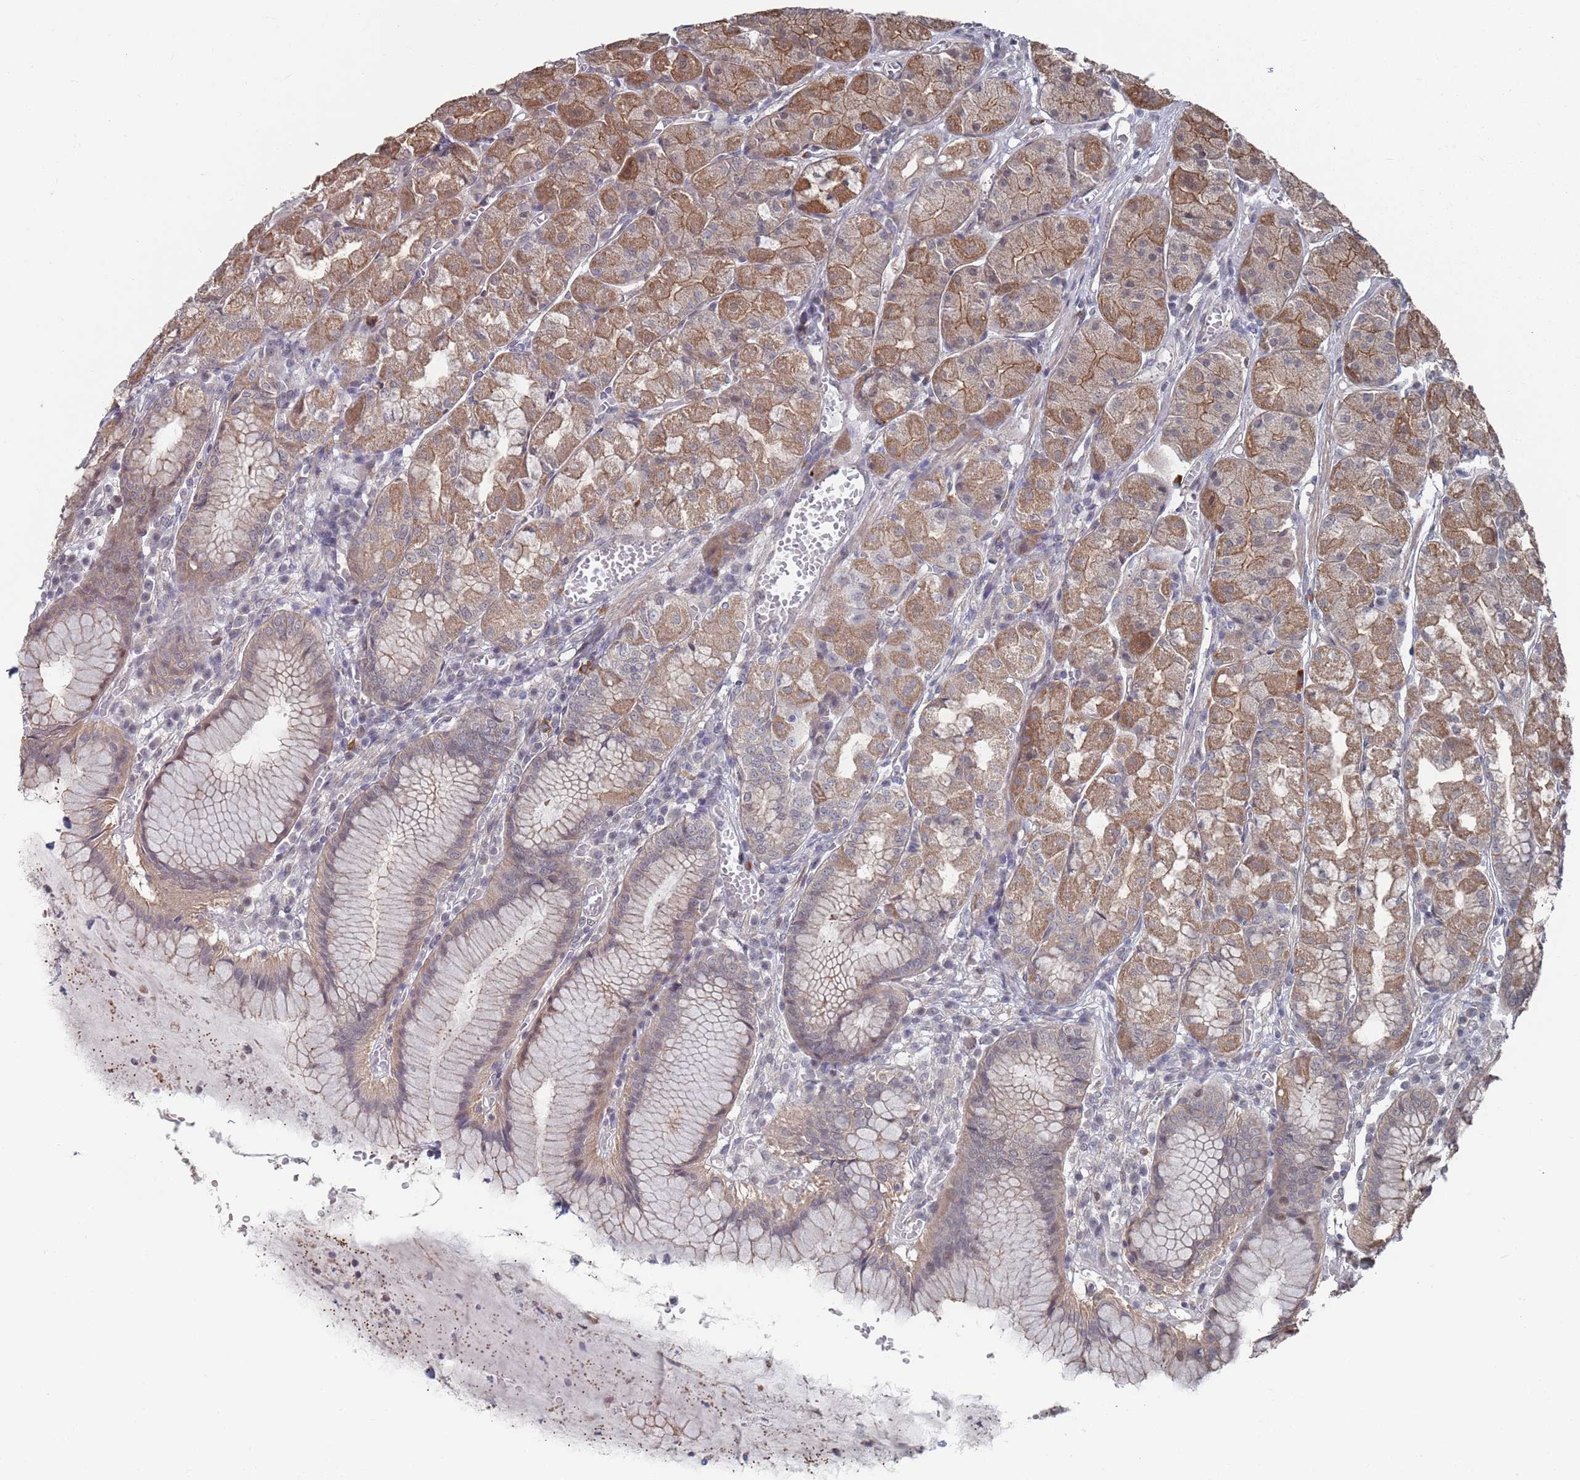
{"staining": {"intensity": "moderate", "quantity": ">75%", "location": "cytoplasmic/membranous,nuclear"}, "tissue": "stomach", "cell_type": "Glandular cells", "image_type": "normal", "snomed": [{"axis": "morphology", "description": "Normal tissue, NOS"}, {"axis": "topography", "description": "Stomach"}], "caption": "Glandular cells exhibit medium levels of moderate cytoplasmic/membranous,nuclear expression in approximately >75% of cells in benign stomach. (DAB IHC with brightfield microscopy, high magnification).", "gene": "DGKD", "patient": {"sex": "male", "age": 55}}